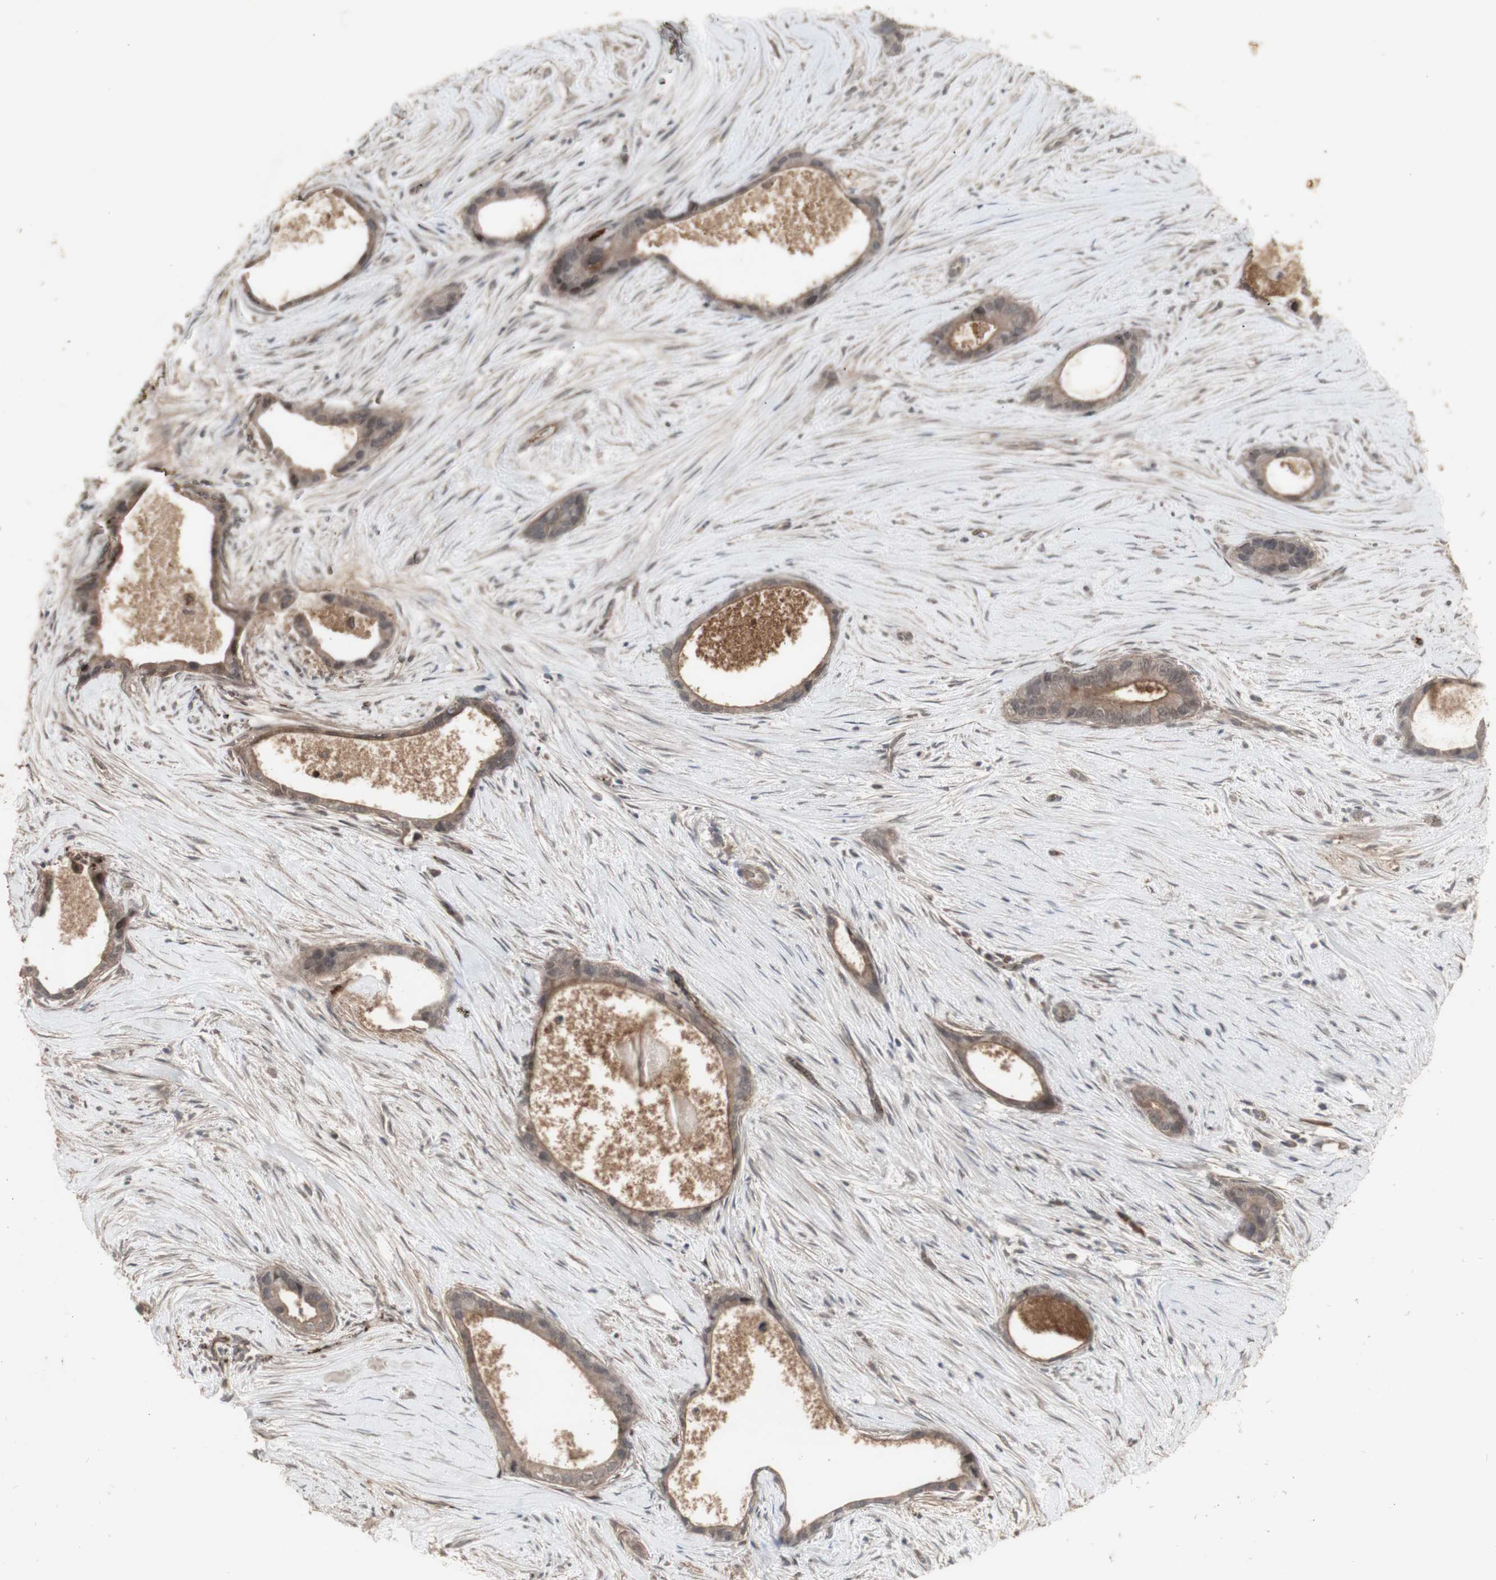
{"staining": {"intensity": "weak", "quantity": ">75%", "location": "cytoplasmic/membranous"}, "tissue": "liver cancer", "cell_type": "Tumor cells", "image_type": "cancer", "snomed": [{"axis": "morphology", "description": "Cholangiocarcinoma"}, {"axis": "topography", "description": "Liver"}], "caption": "IHC of human cholangiocarcinoma (liver) exhibits low levels of weak cytoplasmic/membranous positivity in about >75% of tumor cells.", "gene": "ALOX12", "patient": {"sex": "female", "age": 55}}